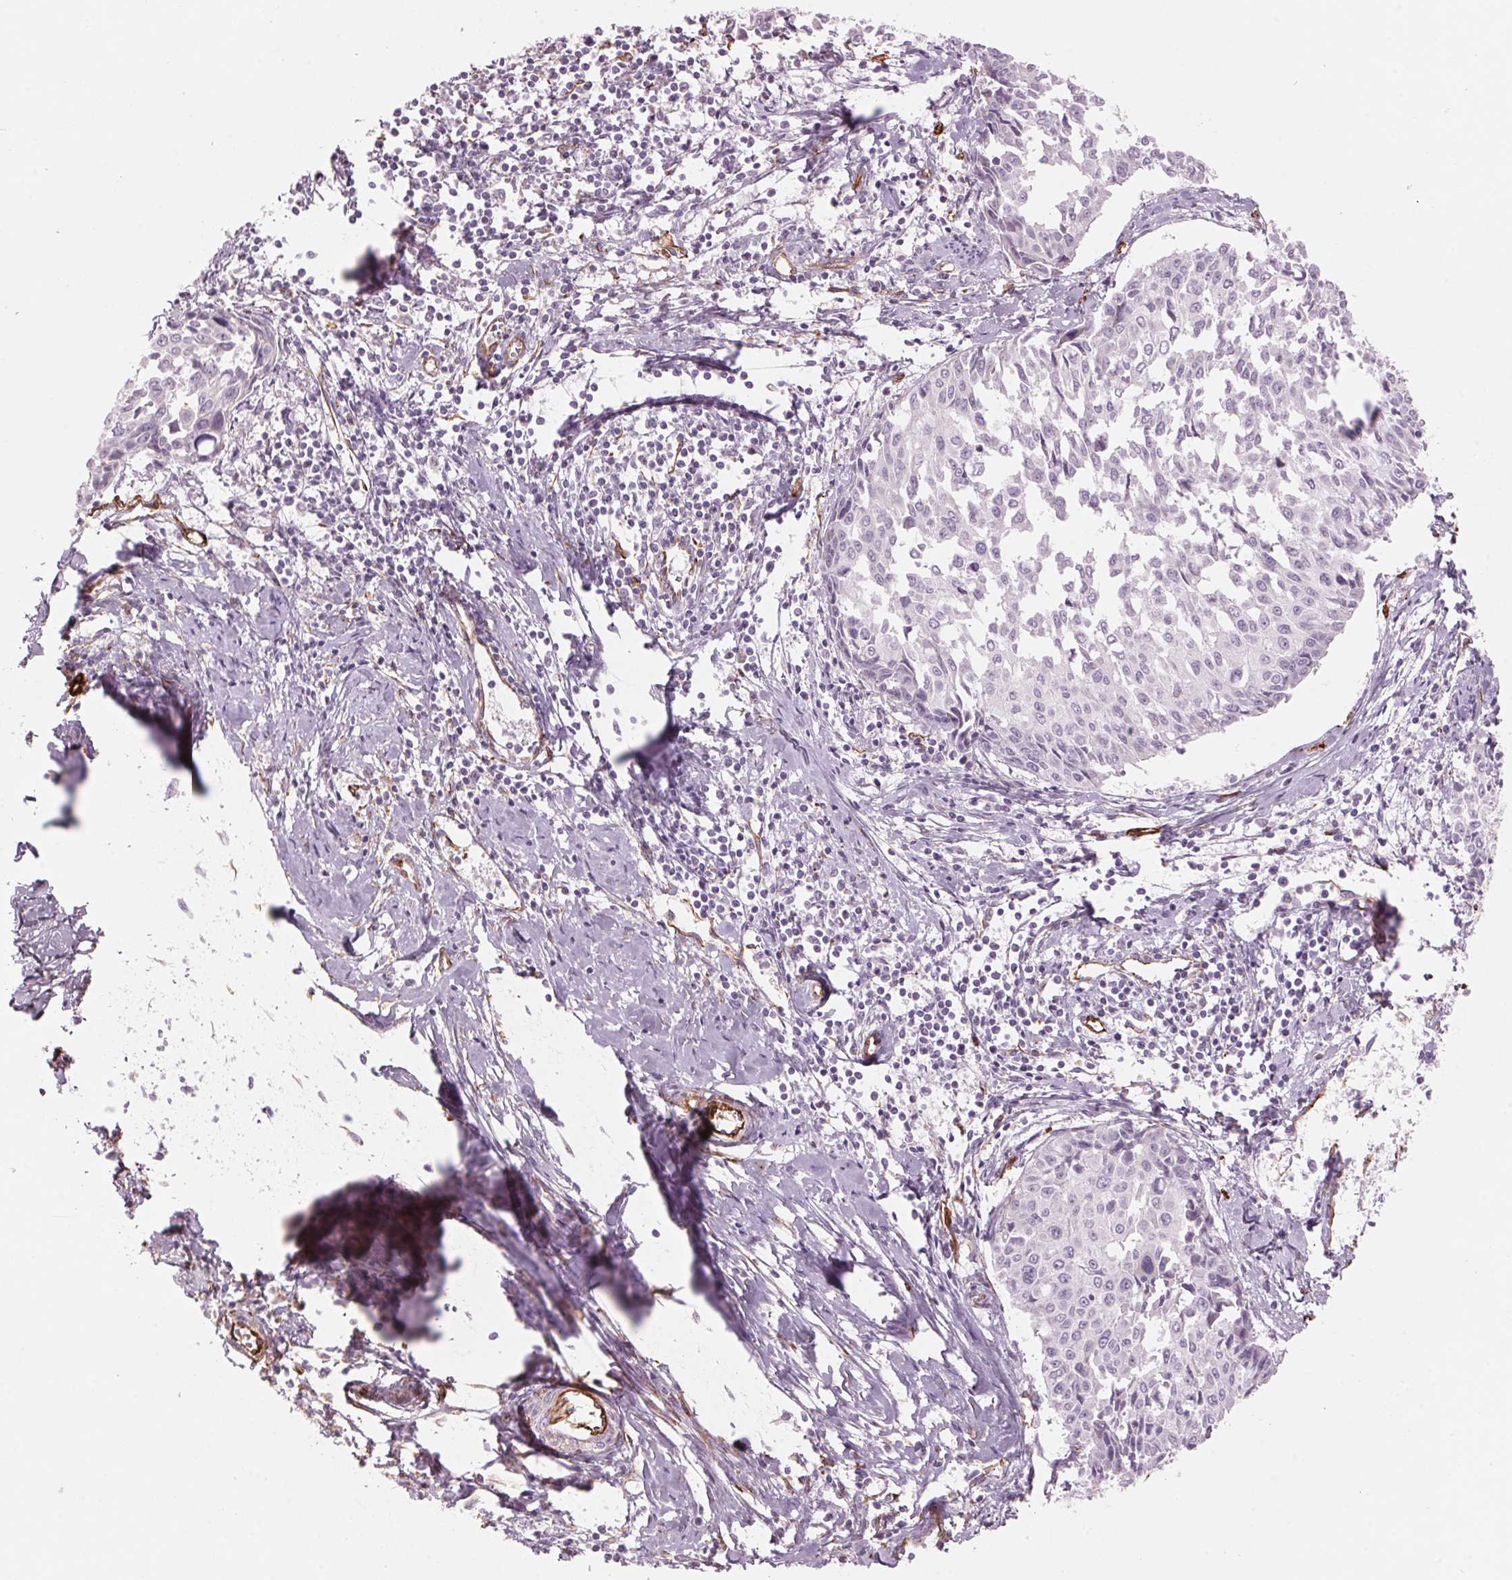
{"staining": {"intensity": "negative", "quantity": "none", "location": "none"}, "tissue": "cervical cancer", "cell_type": "Tumor cells", "image_type": "cancer", "snomed": [{"axis": "morphology", "description": "Squamous cell carcinoma, NOS"}, {"axis": "topography", "description": "Cervix"}], "caption": "The immunohistochemistry photomicrograph has no significant positivity in tumor cells of cervical cancer tissue.", "gene": "CLPS", "patient": {"sex": "female", "age": 50}}